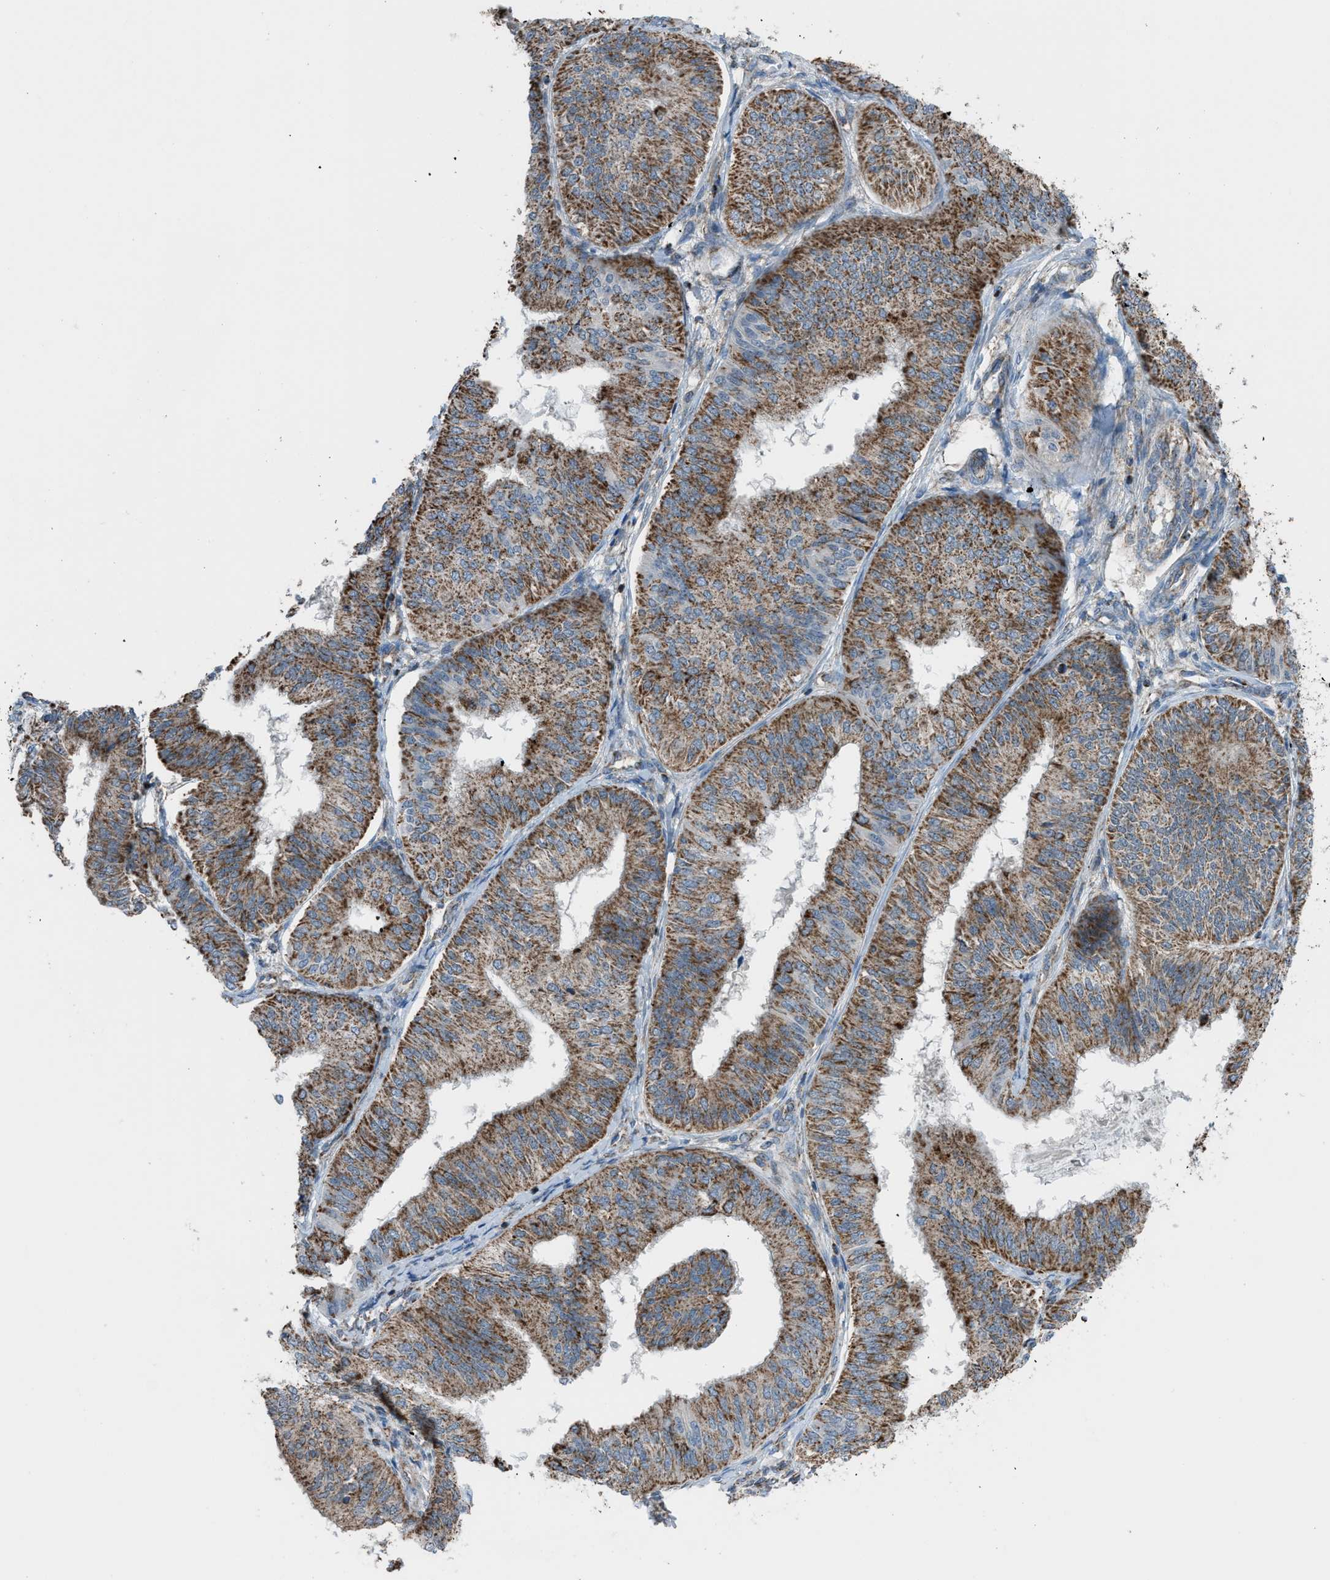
{"staining": {"intensity": "moderate", "quantity": ">75%", "location": "cytoplasmic/membranous"}, "tissue": "endometrial cancer", "cell_type": "Tumor cells", "image_type": "cancer", "snomed": [{"axis": "morphology", "description": "Adenocarcinoma, NOS"}, {"axis": "topography", "description": "Endometrium"}], "caption": "Human endometrial cancer (adenocarcinoma) stained with a brown dye demonstrates moderate cytoplasmic/membranous positive expression in approximately >75% of tumor cells.", "gene": "SRM", "patient": {"sex": "female", "age": 58}}